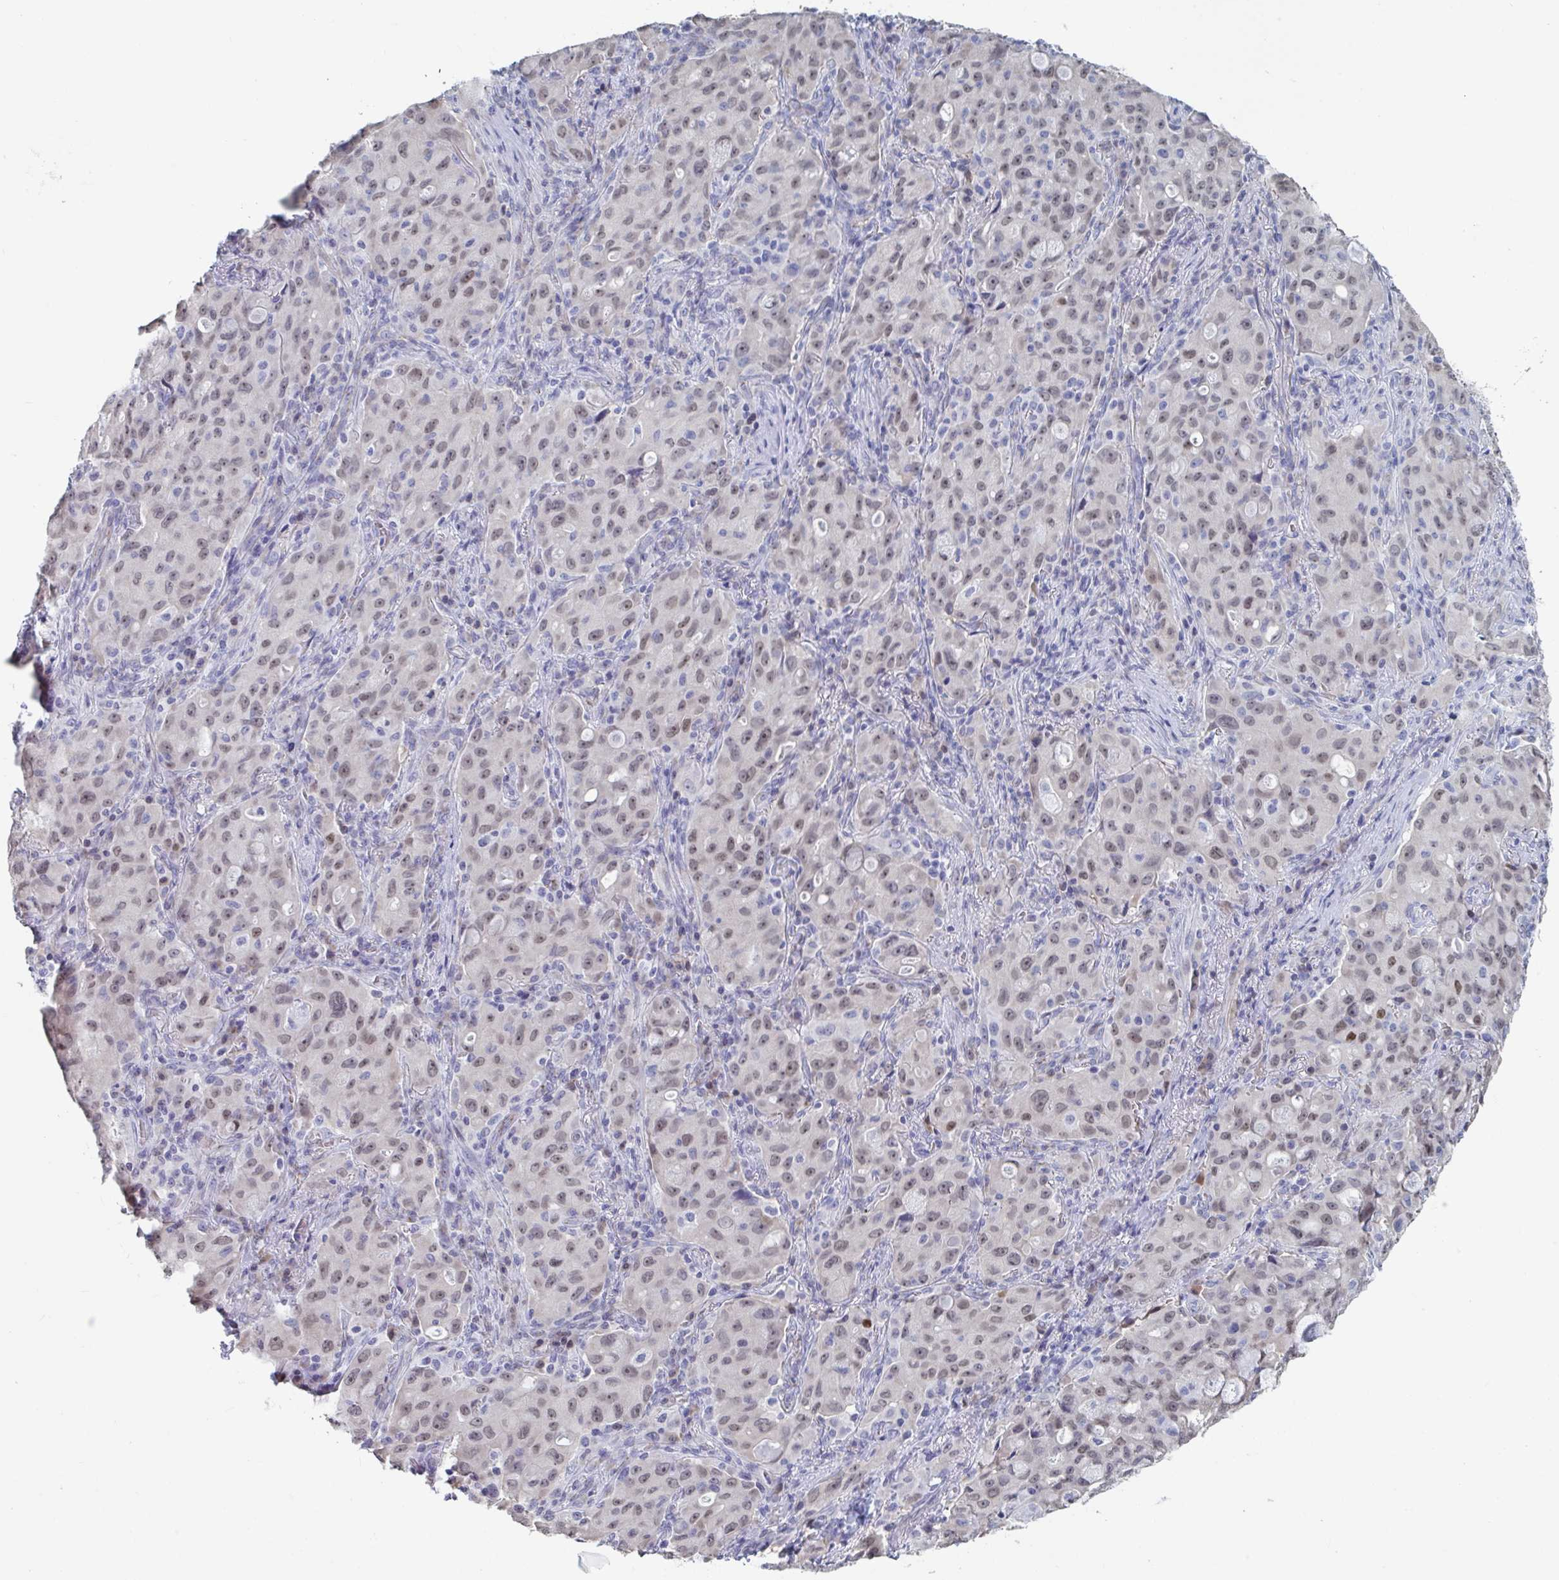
{"staining": {"intensity": "weak", "quantity": ">75%", "location": "nuclear"}, "tissue": "lung cancer", "cell_type": "Tumor cells", "image_type": "cancer", "snomed": [{"axis": "morphology", "description": "Adenocarcinoma, NOS"}, {"axis": "topography", "description": "Lung"}], "caption": "Lung cancer (adenocarcinoma) stained with a brown dye demonstrates weak nuclear positive positivity in about >75% of tumor cells.", "gene": "FOXA1", "patient": {"sex": "female", "age": 44}}